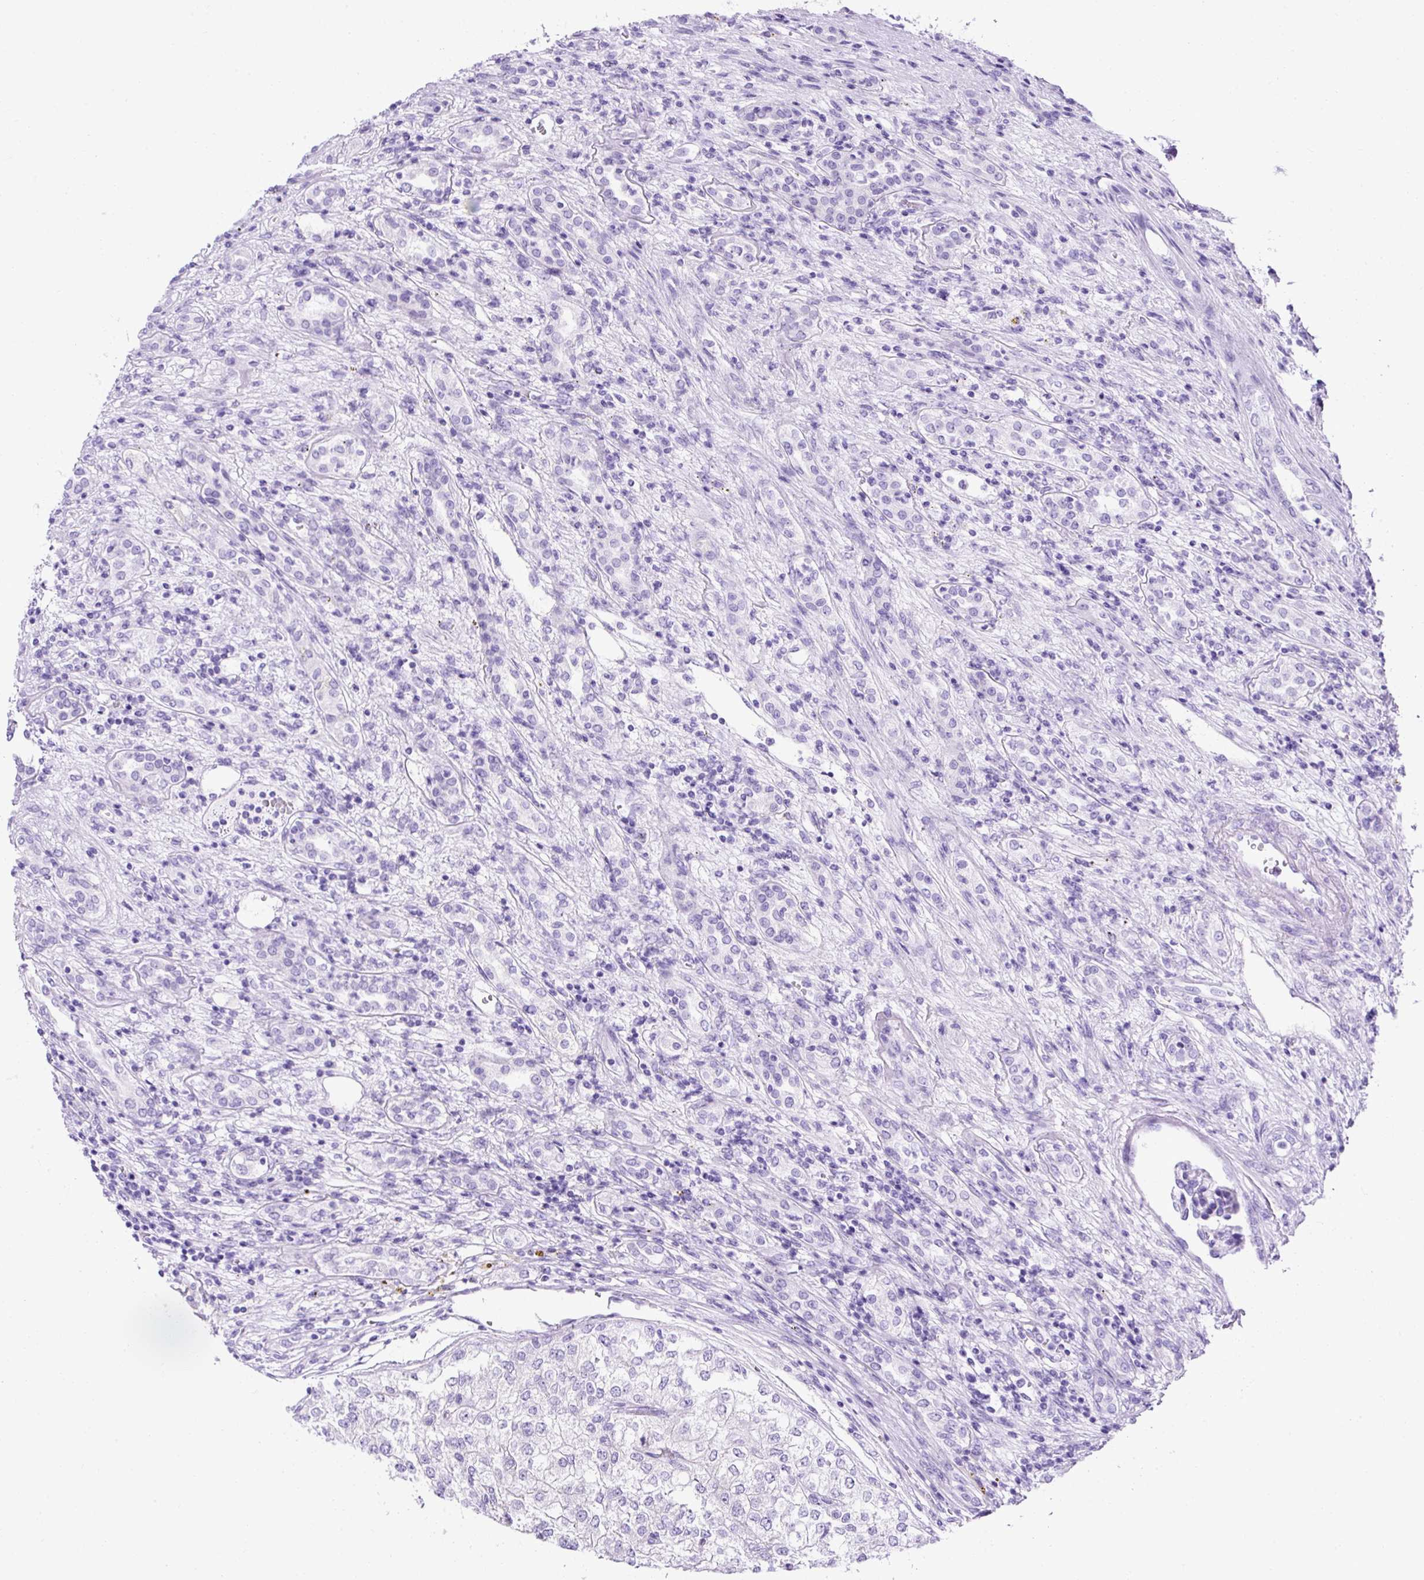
{"staining": {"intensity": "negative", "quantity": "none", "location": "none"}, "tissue": "renal cancer", "cell_type": "Tumor cells", "image_type": "cancer", "snomed": [{"axis": "morphology", "description": "Adenocarcinoma, NOS"}, {"axis": "topography", "description": "Kidney"}], "caption": "This micrograph is of renal cancer stained with immunohistochemistry (IHC) to label a protein in brown with the nuclei are counter-stained blue. There is no expression in tumor cells. (Brightfield microscopy of DAB IHC at high magnification).", "gene": "KRT12", "patient": {"sex": "female", "age": 54}}